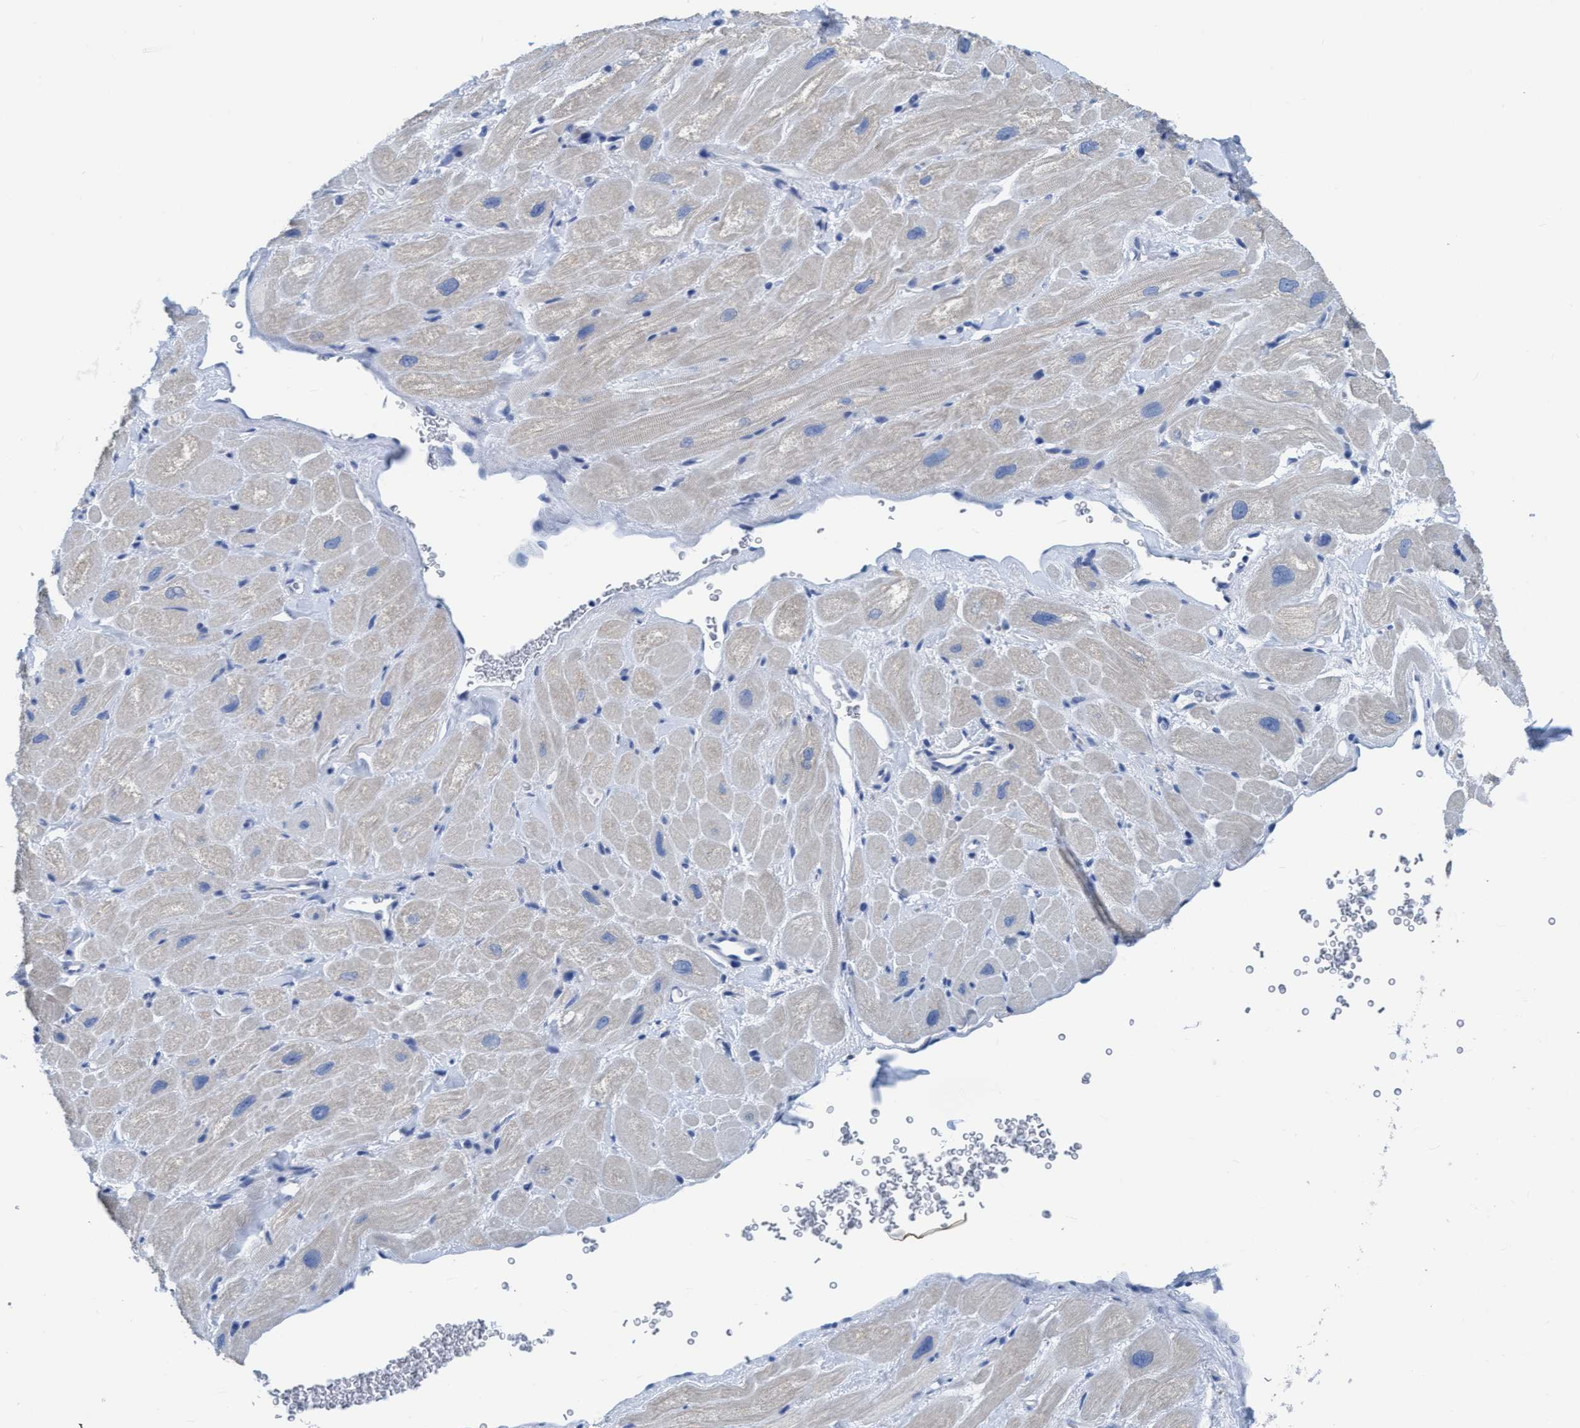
{"staining": {"intensity": "negative", "quantity": "none", "location": "none"}, "tissue": "heart muscle", "cell_type": "Cardiomyocytes", "image_type": "normal", "snomed": [{"axis": "morphology", "description": "Normal tissue, NOS"}, {"axis": "topography", "description": "Heart"}], "caption": "Immunohistochemistry of normal heart muscle displays no staining in cardiomyocytes.", "gene": "DNAI1", "patient": {"sex": "male", "age": 49}}